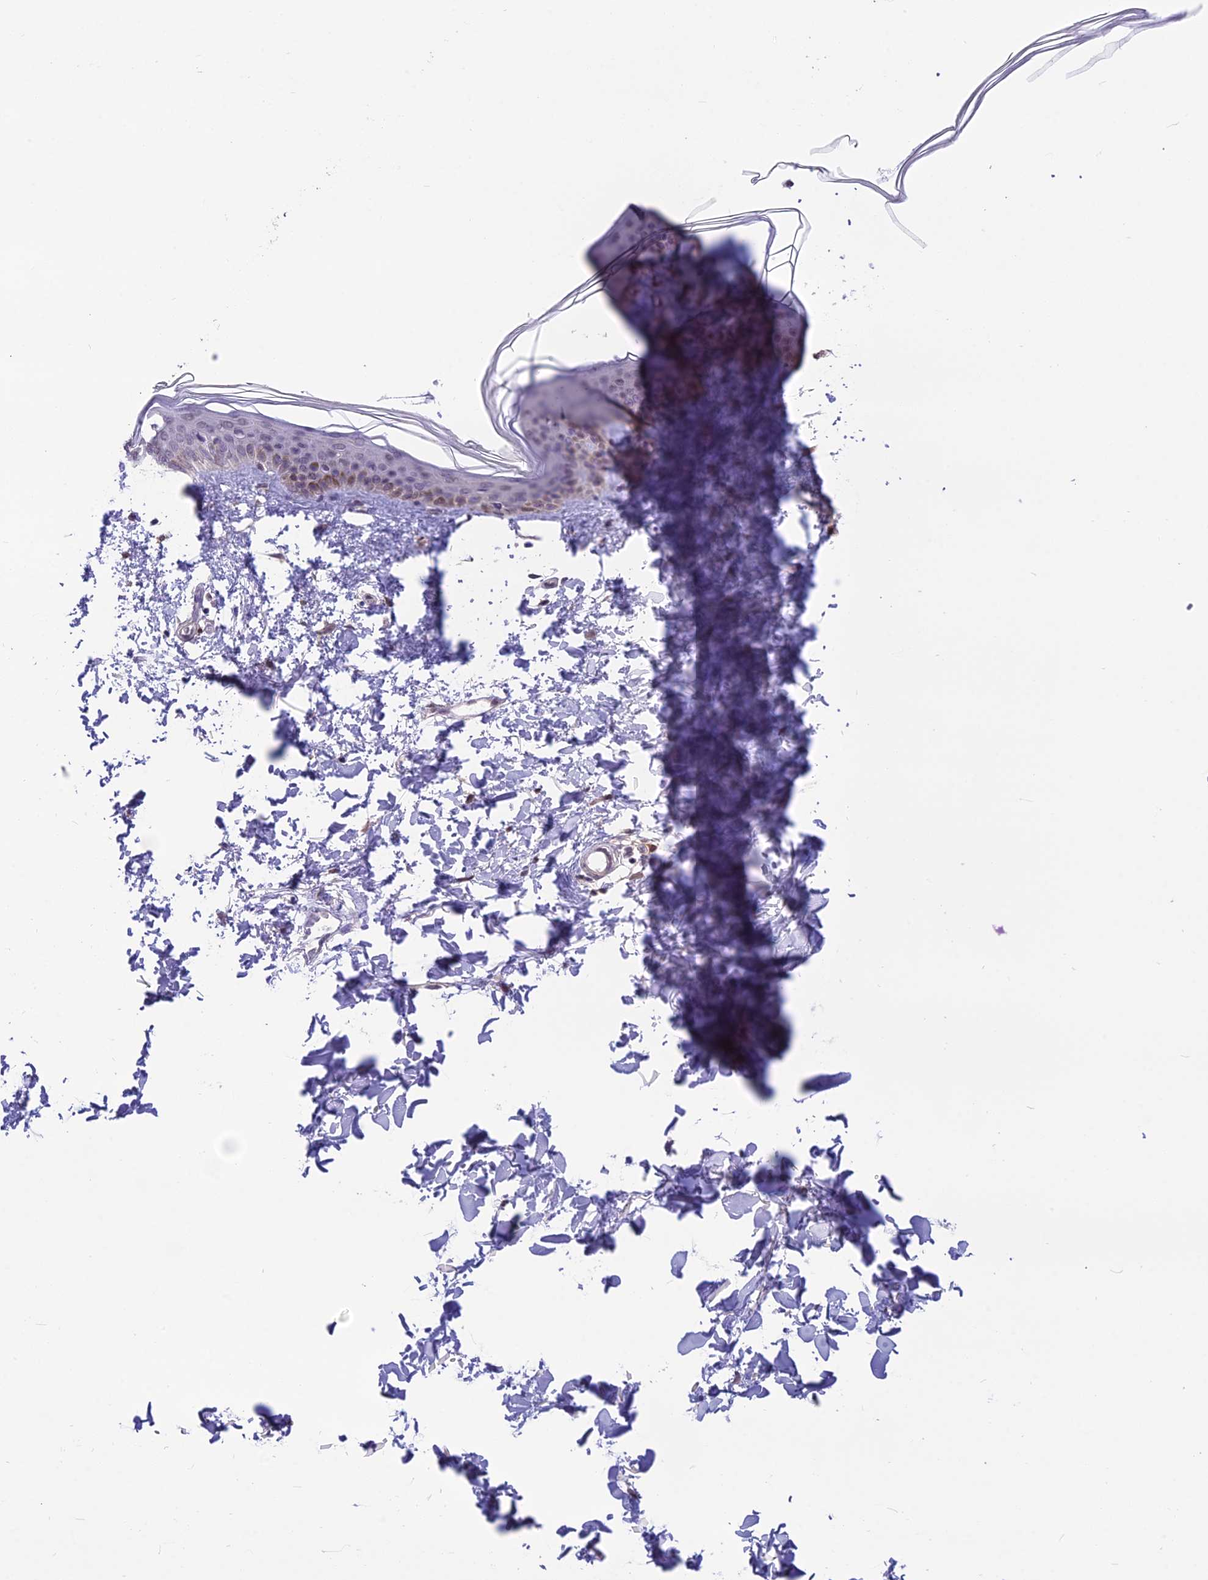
{"staining": {"intensity": "moderate", "quantity": ">75%", "location": "nuclear"}, "tissue": "skin", "cell_type": "Fibroblasts", "image_type": "normal", "snomed": [{"axis": "morphology", "description": "Normal tissue, NOS"}, {"axis": "topography", "description": "Skin"}], "caption": "High-power microscopy captured an immunohistochemistry (IHC) micrograph of unremarkable skin, revealing moderate nuclear expression in about >75% of fibroblasts. The staining was performed using DAB (3,3'-diaminobenzidine) to visualize the protein expression in brown, while the nuclei were stained in blue with hematoxylin (Magnification: 20x).", "gene": "MIS12", "patient": {"sex": "female", "age": 58}}